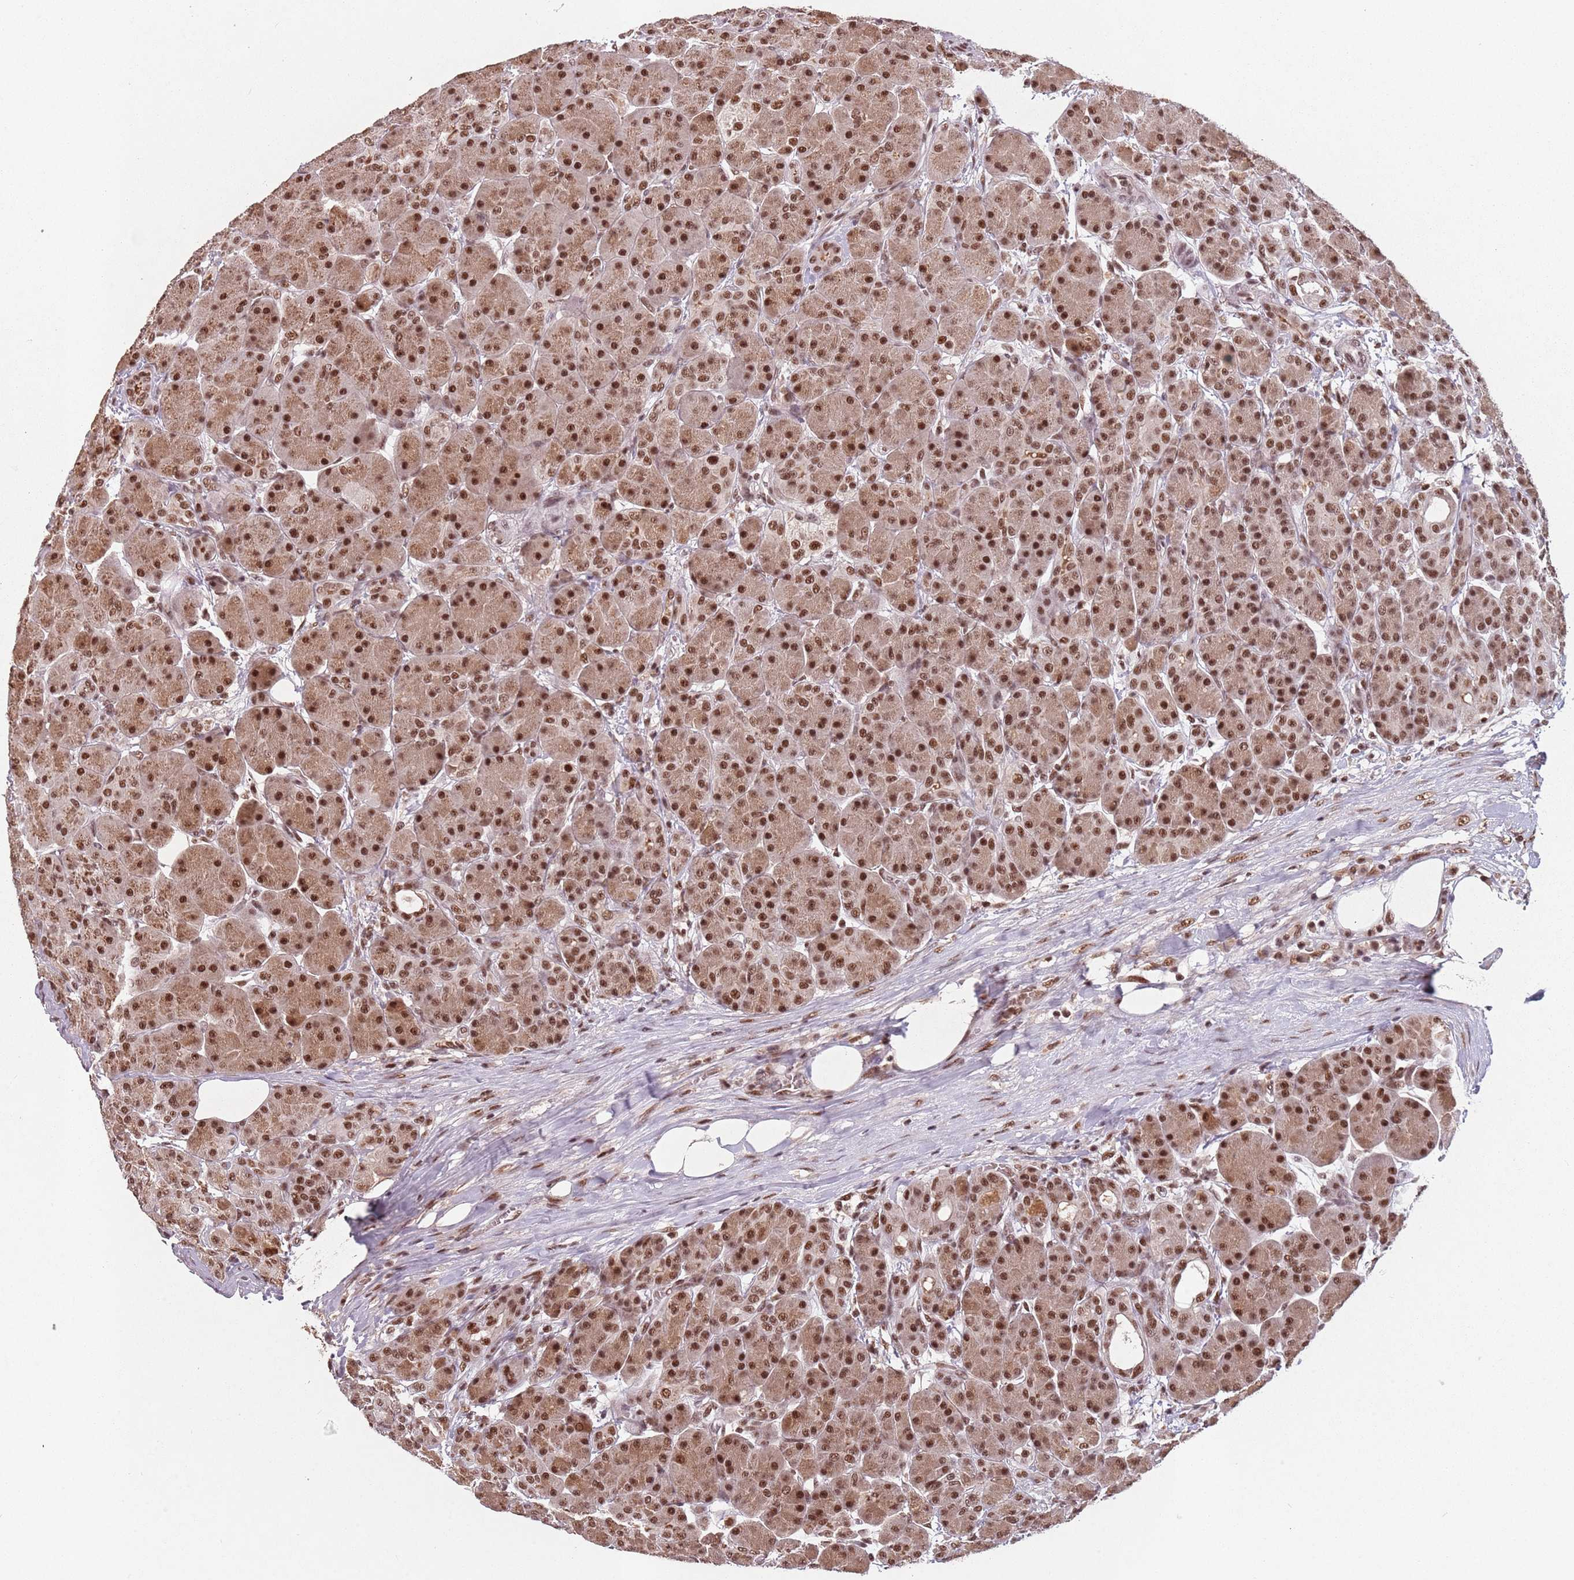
{"staining": {"intensity": "strong", "quantity": ">75%", "location": "cytoplasmic/membranous,nuclear"}, "tissue": "pancreas", "cell_type": "Exocrine glandular cells", "image_type": "normal", "snomed": [{"axis": "morphology", "description": "Normal tissue, NOS"}, {"axis": "topography", "description": "Pancreas"}], "caption": "The micrograph shows staining of unremarkable pancreas, revealing strong cytoplasmic/membranous,nuclear protein expression (brown color) within exocrine glandular cells.", "gene": "NCBP1", "patient": {"sex": "male", "age": 63}}